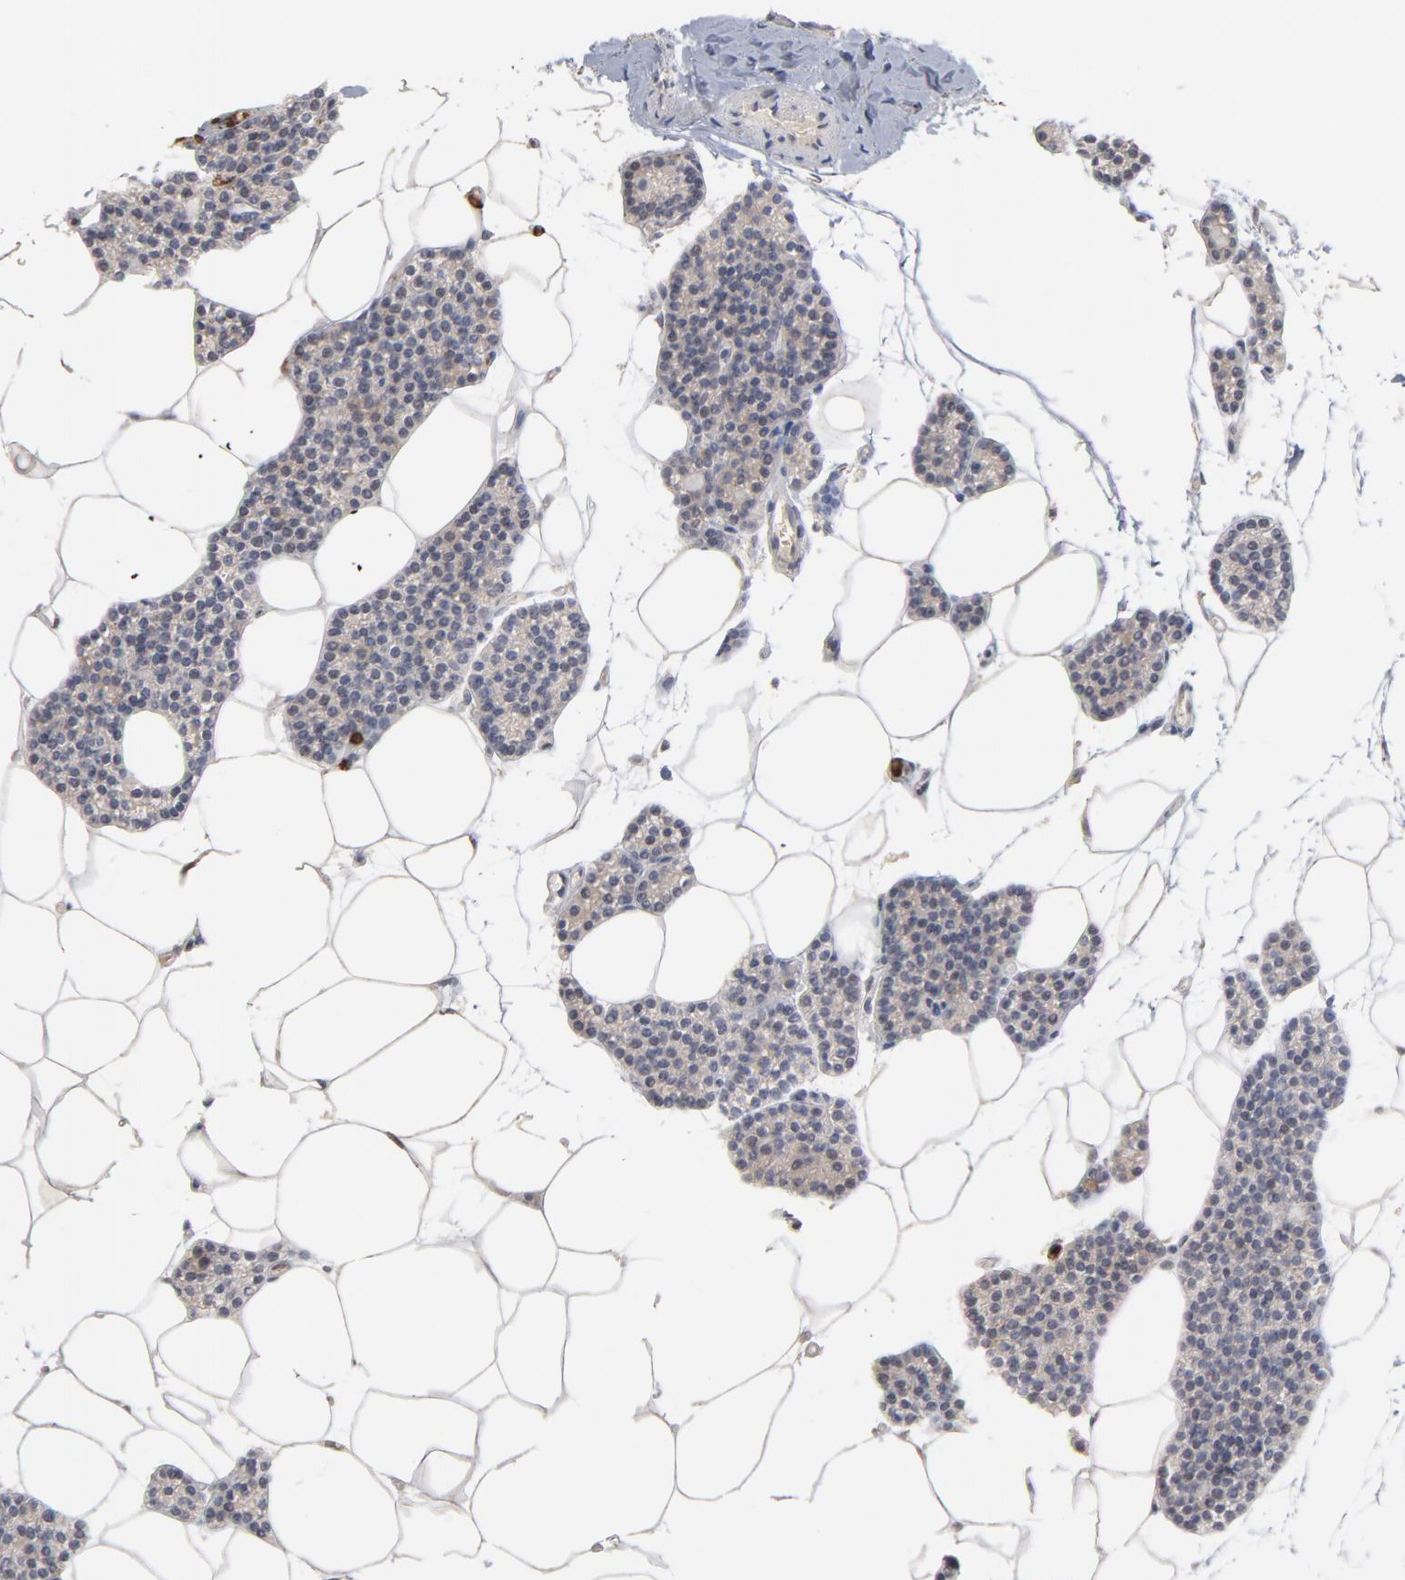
{"staining": {"intensity": "weak", "quantity": "25%-75%", "location": "cytoplasmic/membranous,nuclear"}, "tissue": "parathyroid gland", "cell_type": "Glandular cells", "image_type": "normal", "snomed": [{"axis": "morphology", "description": "Normal tissue, NOS"}, {"axis": "topography", "description": "Parathyroid gland"}], "caption": "Immunohistochemical staining of normal parathyroid gland exhibits low levels of weak cytoplasmic/membranous,nuclear expression in about 25%-75% of glandular cells. (DAB (3,3'-diaminobenzidine) IHC with brightfield microscopy, high magnification).", "gene": "PNMA1", "patient": {"sex": "female", "age": 66}}